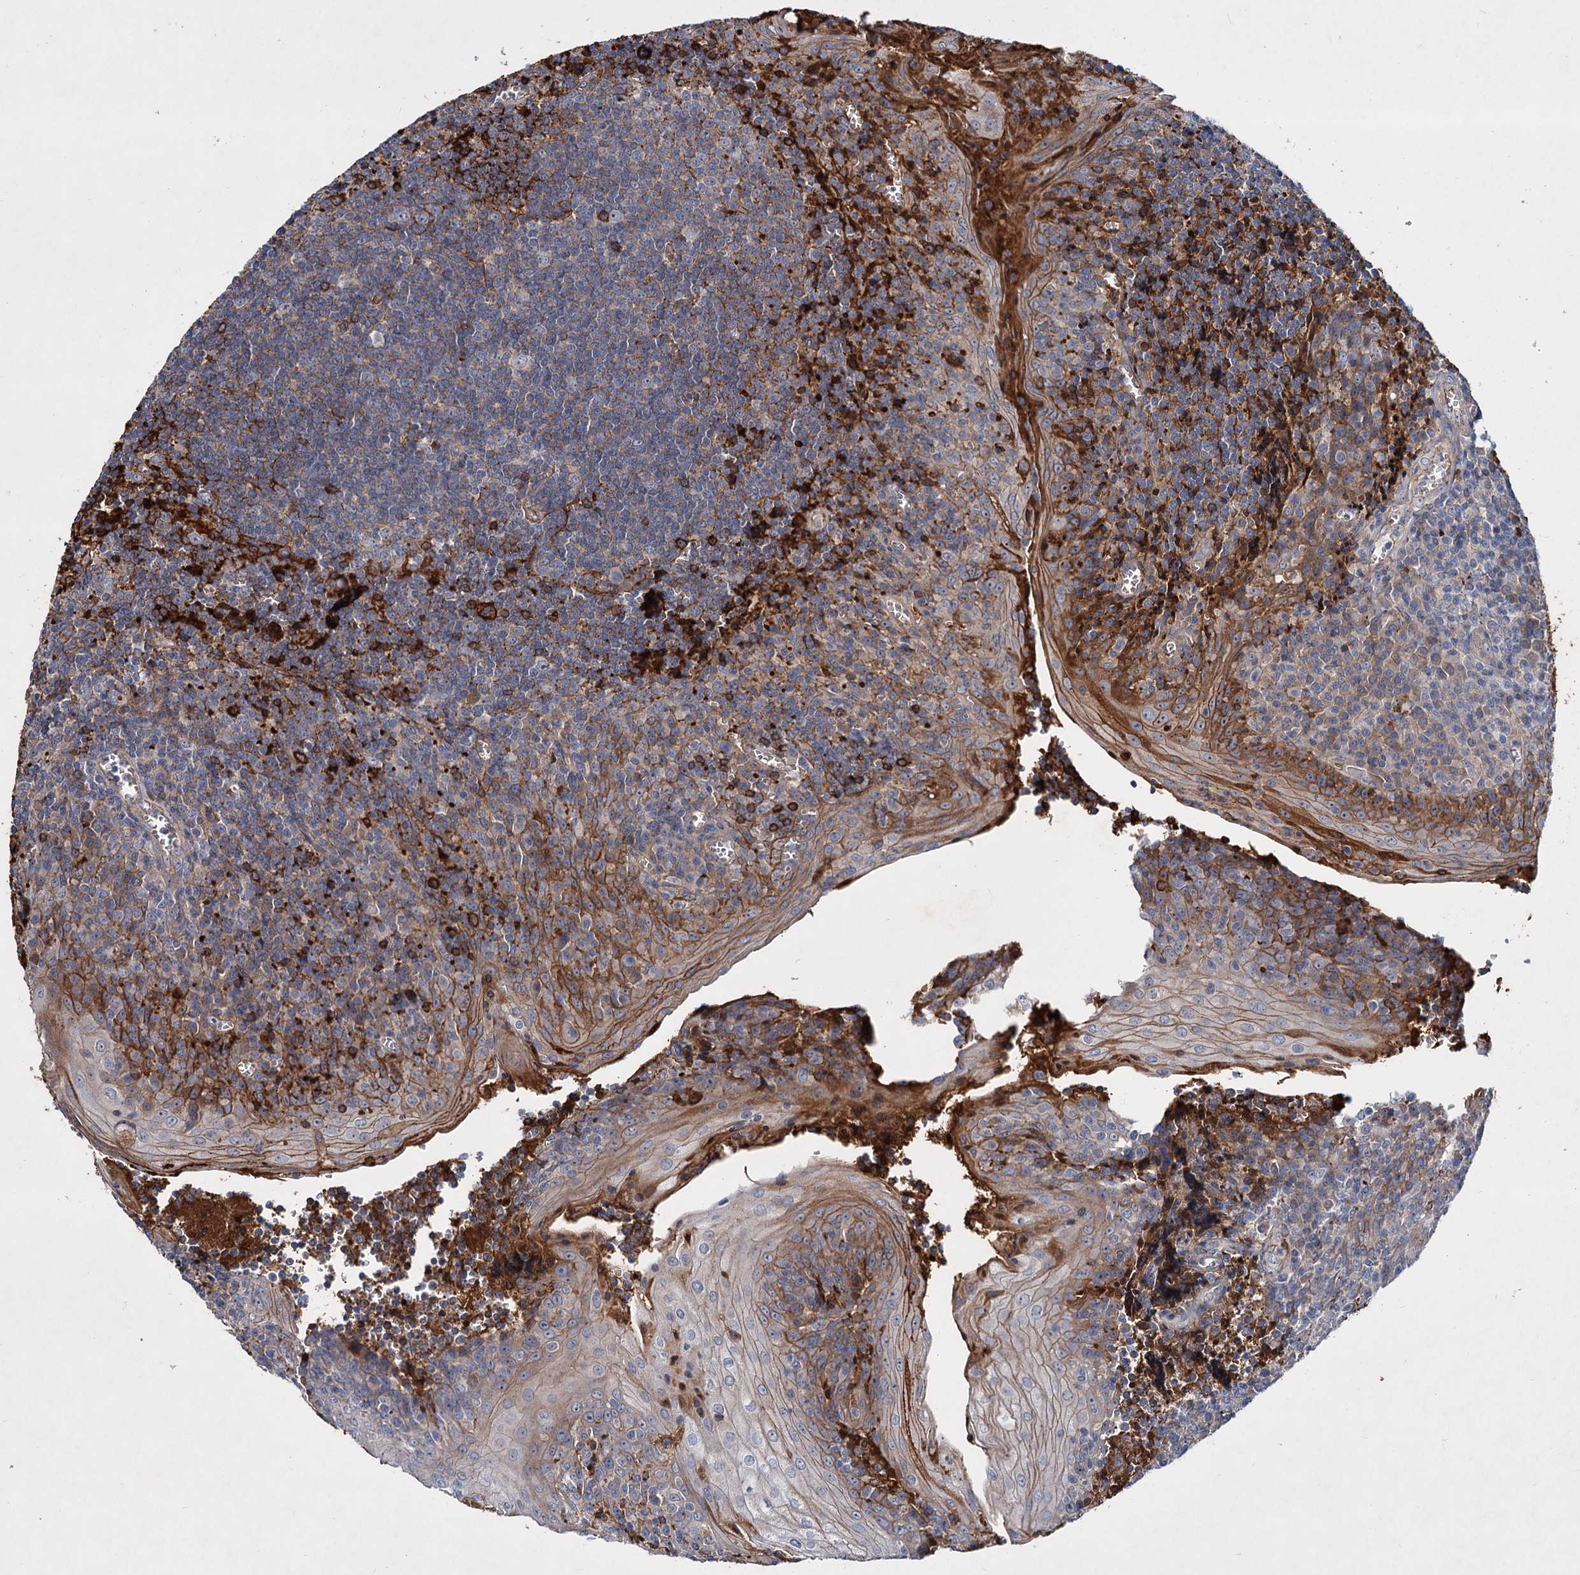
{"staining": {"intensity": "moderate", "quantity": "25%-75%", "location": "cytoplasmic/membranous"}, "tissue": "tonsil", "cell_type": "Germinal center cells", "image_type": "normal", "snomed": [{"axis": "morphology", "description": "Normal tissue, NOS"}, {"axis": "topography", "description": "Tonsil"}], "caption": "A high-resolution micrograph shows immunohistochemistry (IHC) staining of unremarkable tonsil, which reveals moderate cytoplasmic/membranous staining in approximately 25%-75% of germinal center cells.", "gene": "CHRD", "patient": {"sex": "male", "age": 27}}